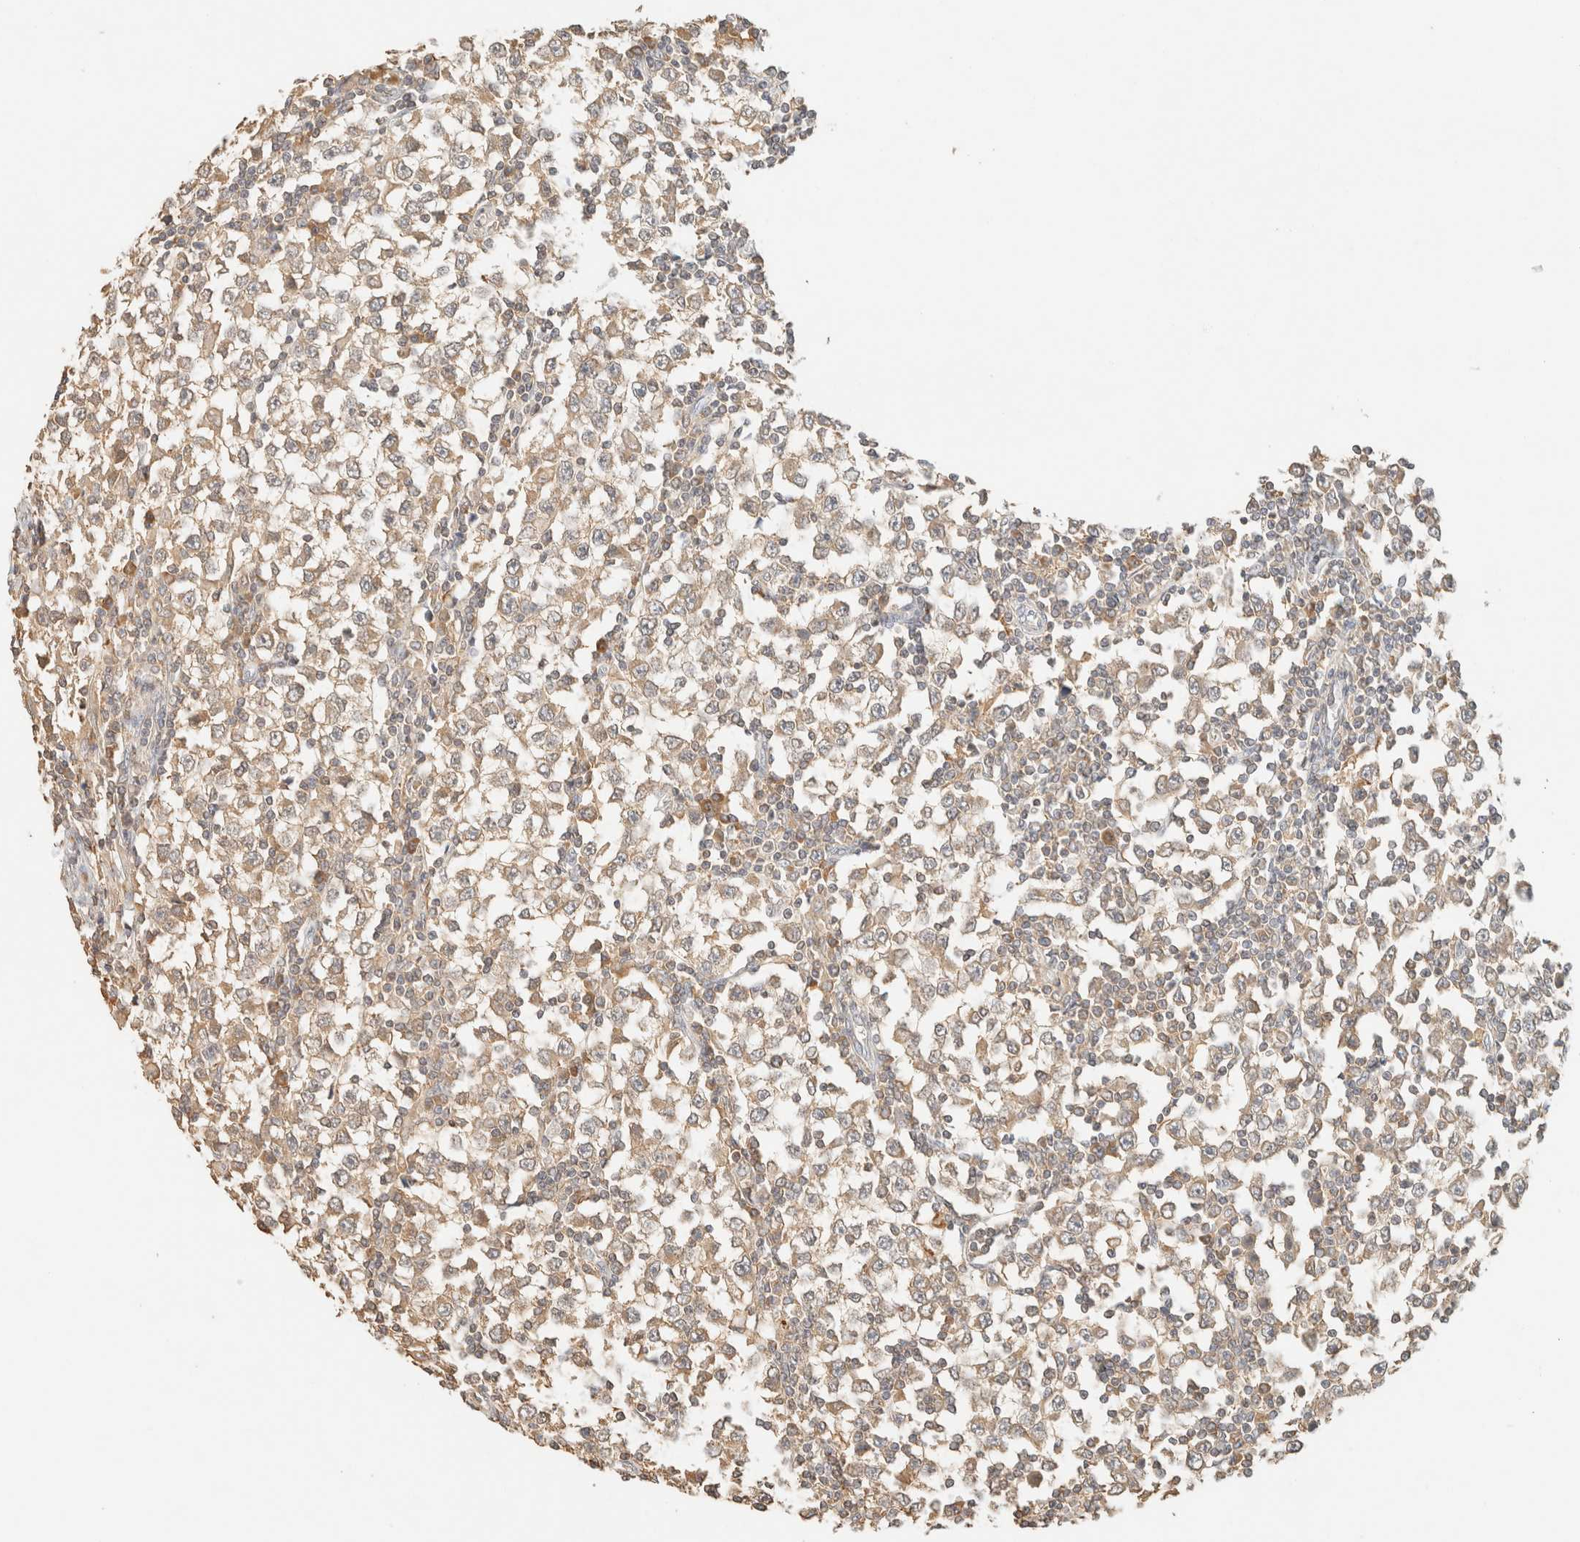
{"staining": {"intensity": "weak", "quantity": ">75%", "location": "cytoplasmic/membranous"}, "tissue": "testis cancer", "cell_type": "Tumor cells", "image_type": "cancer", "snomed": [{"axis": "morphology", "description": "Seminoma, NOS"}, {"axis": "topography", "description": "Testis"}], "caption": "Immunohistochemistry histopathology image of human seminoma (testis) stained for a protein (brown), which reveals low levels of weak cytoplasmic/membranous positivity in approximately >75% of tumor cells.", "gene": "TIMD4", "patient": {"sex": "male", "age": 65}}